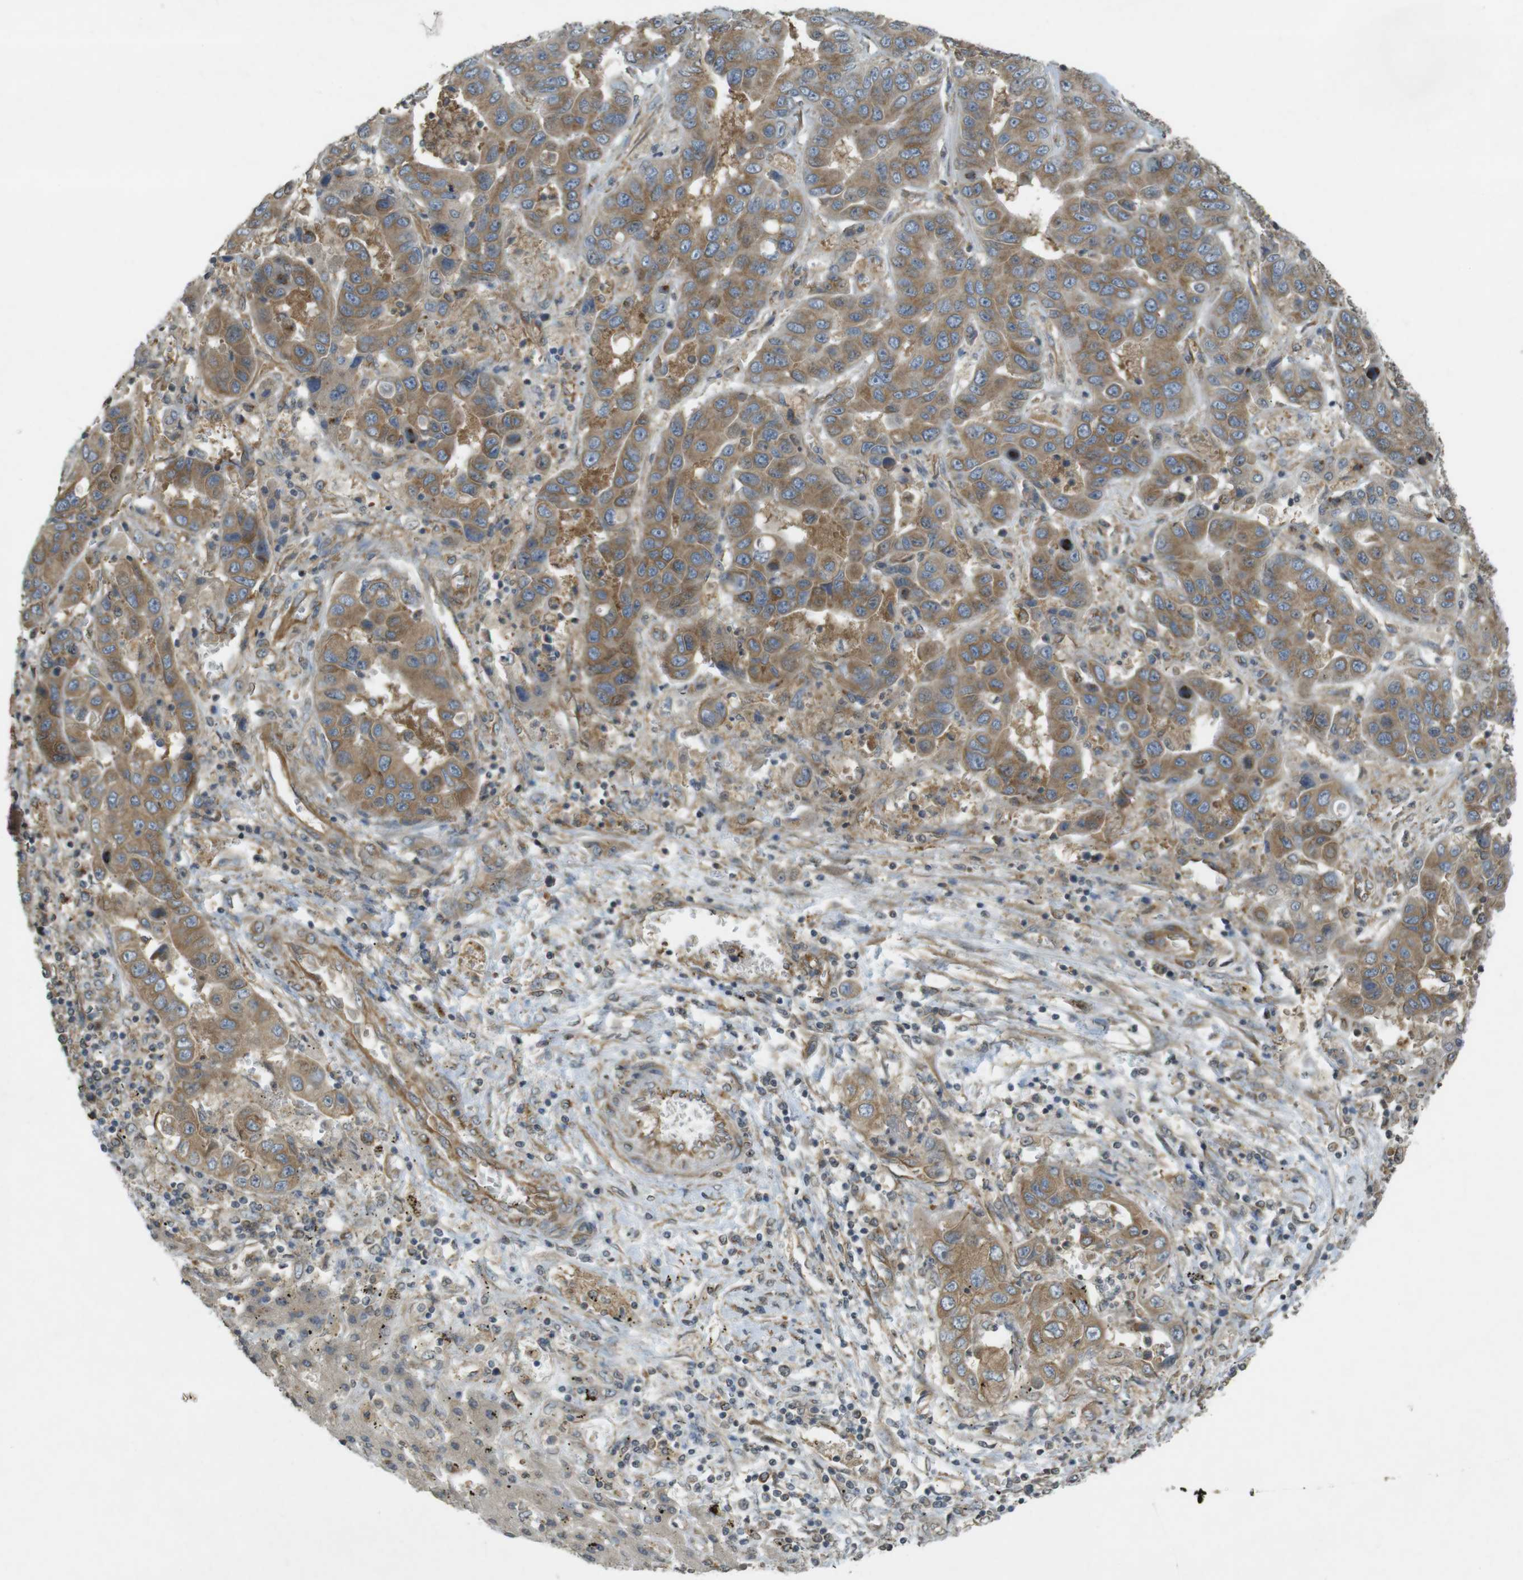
{"staining": {"intensity": "moderate", "quantity": ">75%", "location": "cytoplasmic/membranous"}, "tissue": "liver cancer", "cell_type": "Tumor cells", "image_type": "cancer", "snomed": [{"axis": "morphology", "description": "Cholangiocarcinoma"}, {"axis": "topography", "description": "Liver"}], "caption": "Immunohistochemistry staining of liver cancer (cholangiocarcinoma), which shows medium levels of moderate cytoplasmic/membranous staining in approximately >75% of tumor cells indicating moderate cytoplasmic/membranous protein staining. The staining was performed using DAB (brown) for protein detection and nuclei were counterstained in hematoxylin (blue).", "gene": "KIF5B", "patient": {"sex": "female", "age": 52}}